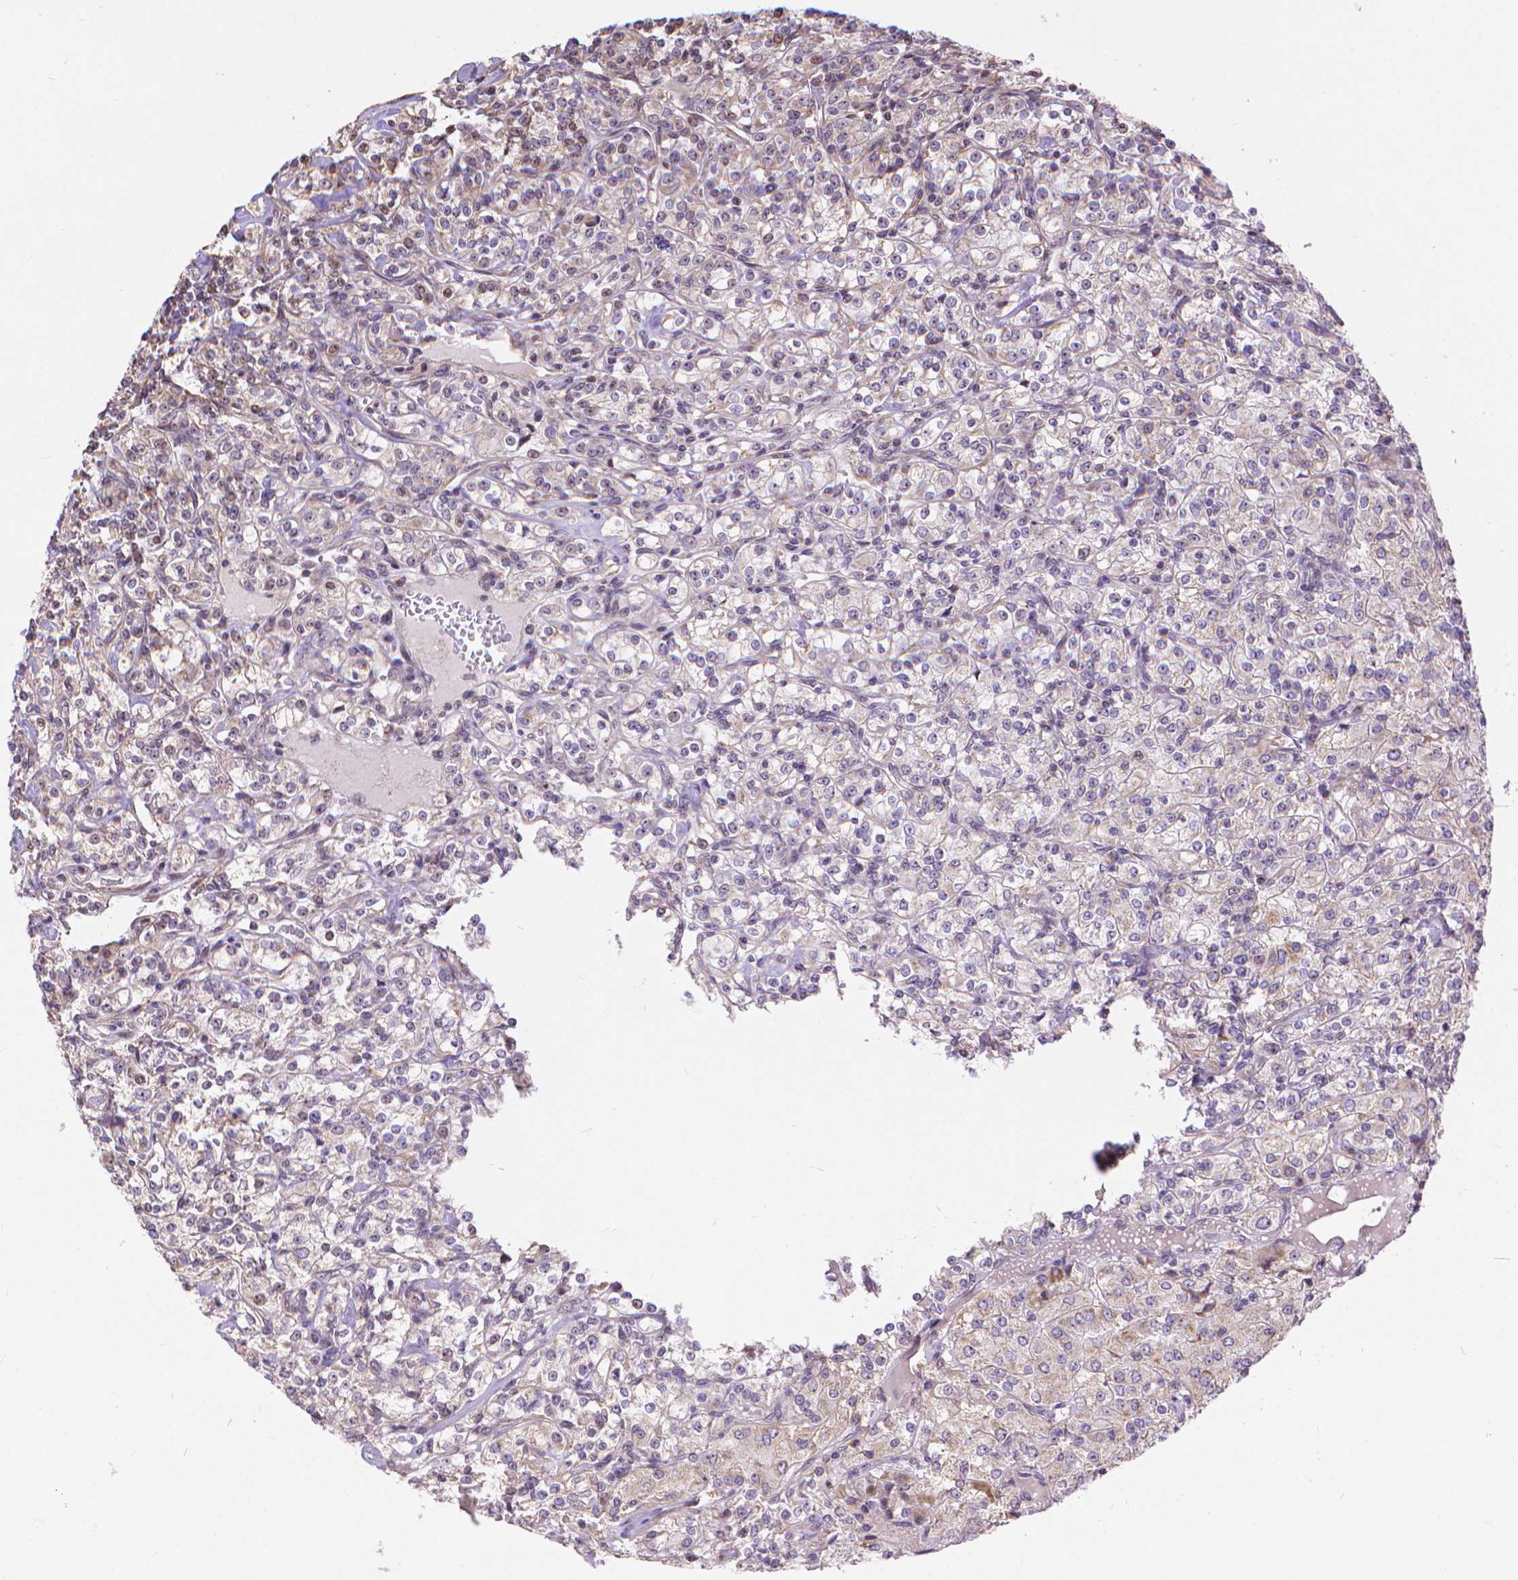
{"staining": {"intensity": "negative", "quantity": "none", "location": "none"}, "tissue": "renal cancer", "cell_type": "Tumor cells", "image_type": "cancer", "snomed": [{"axis": "morphology", "description": "Adenocarcinoma, NOS"}, {"axis": "topography", "description": "Kidney"}], "caption": "DAB immunohistochemical staining of human renal adenocarcinoma exhibits no significant staining in tumor cells. (DAB (3,3'-diaminobenzidine) immunohistochemistry, high magnification).", "gene": "TMEM135", "patient": {"sex": "male", "age": 77}}